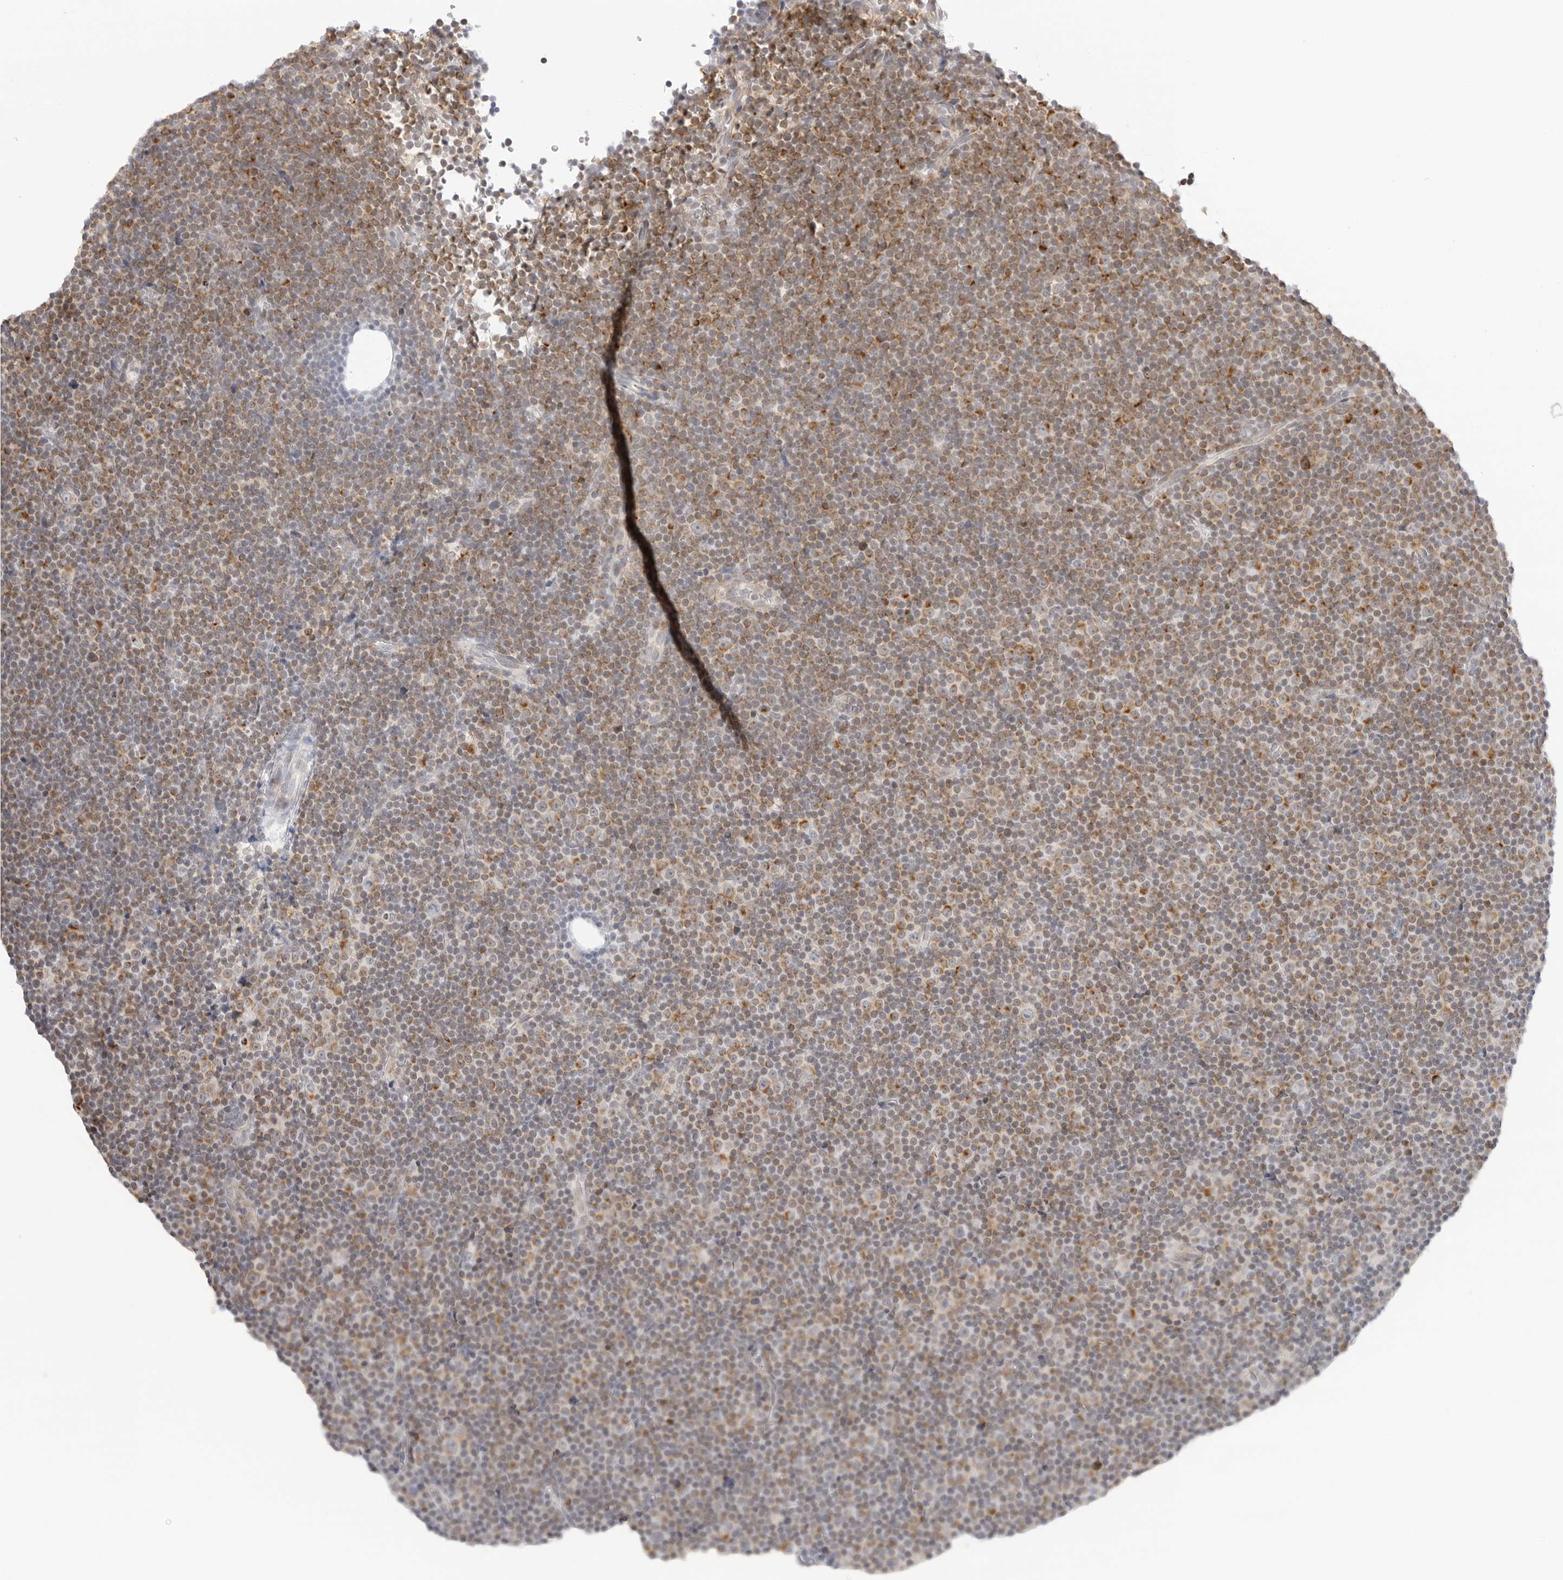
{"staining": {"intensity": "moderate", "quantity": "25%-75%", "location": "cytoplasmic/membranous"}, "tissue": "lymphoma", "cell_type": "Tumor cells", "image_type": "cancer", "snomed": [{"axis": "morphology", "description": "Malignant lymphoma, non-Hodgkin's type, Low grade"}, {"axis": "topography", "description": "Lymph node"}], "caption": "Immunohistochemical staining of lymphoma reveals medium levels of moderate cytoplasmic/membranous expression in approximately 25%-75% of tumor cells. (DAB = brown stain, brightfield microscopy at high magnification).", "gene": "CIART", "patient": {"sex": "female", "age": 67}}